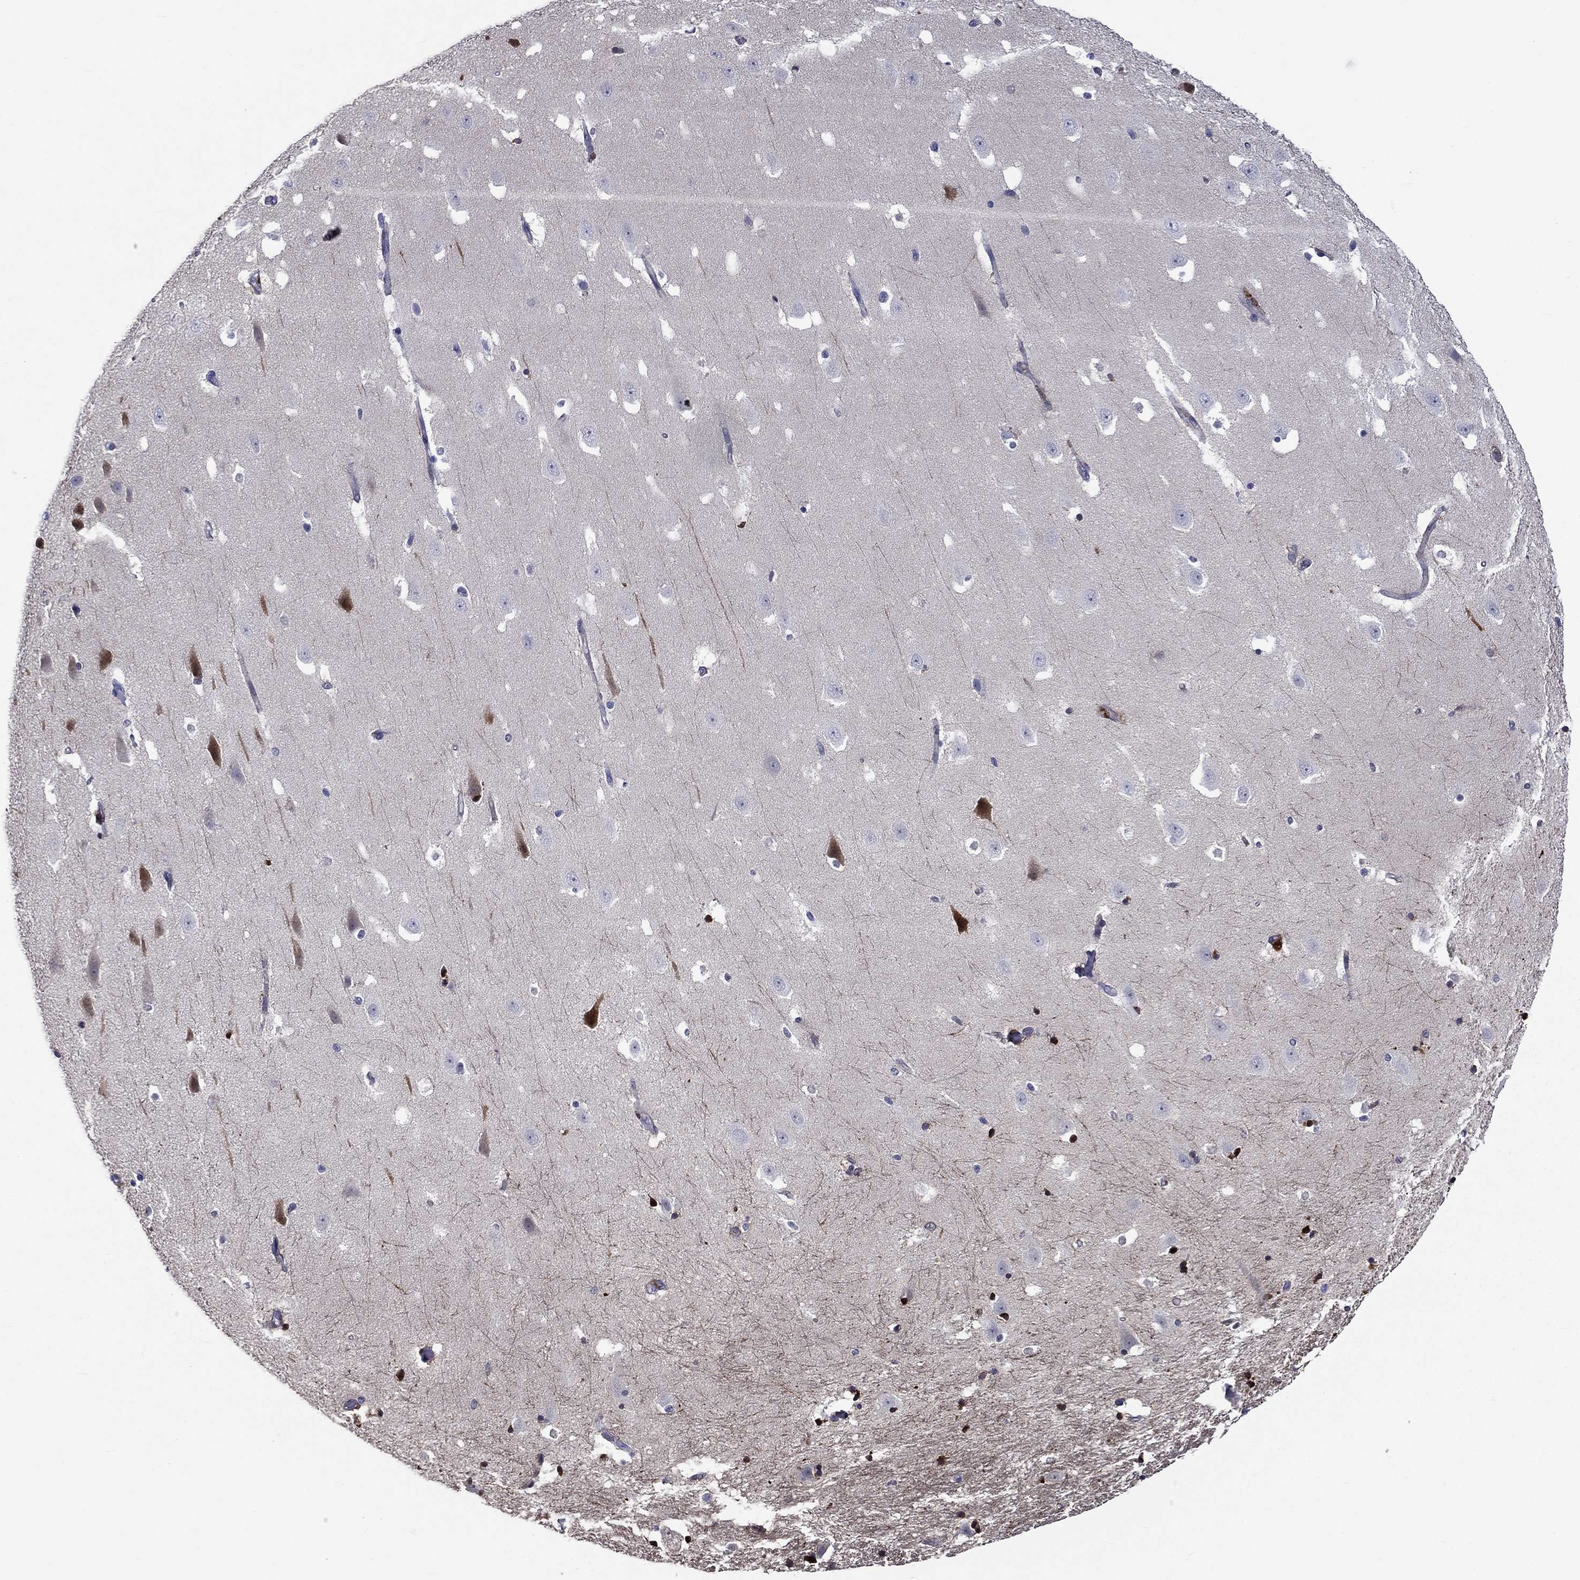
{"staining": {"intensity": "strong", "quantity": "<25%", "location": "cytoplasmic/membranous"}, "tissue": "hippocampus", "cell_type": "Glial cells", "image_type": "normal", "snomed": [{"axis": "morphology", "description": "Normal tissue, NOS"}, {"axis": "topography", "description": "Hippocampus"}], "caption": "Immunohistochemistry of unremarkable human hippocampus demonstrates medium levels of strong cytoplasmic/membranous staining in about <25% of glial cells.", "gene": "CNDP1", "patient": {"sex": "male", "age": 49}}